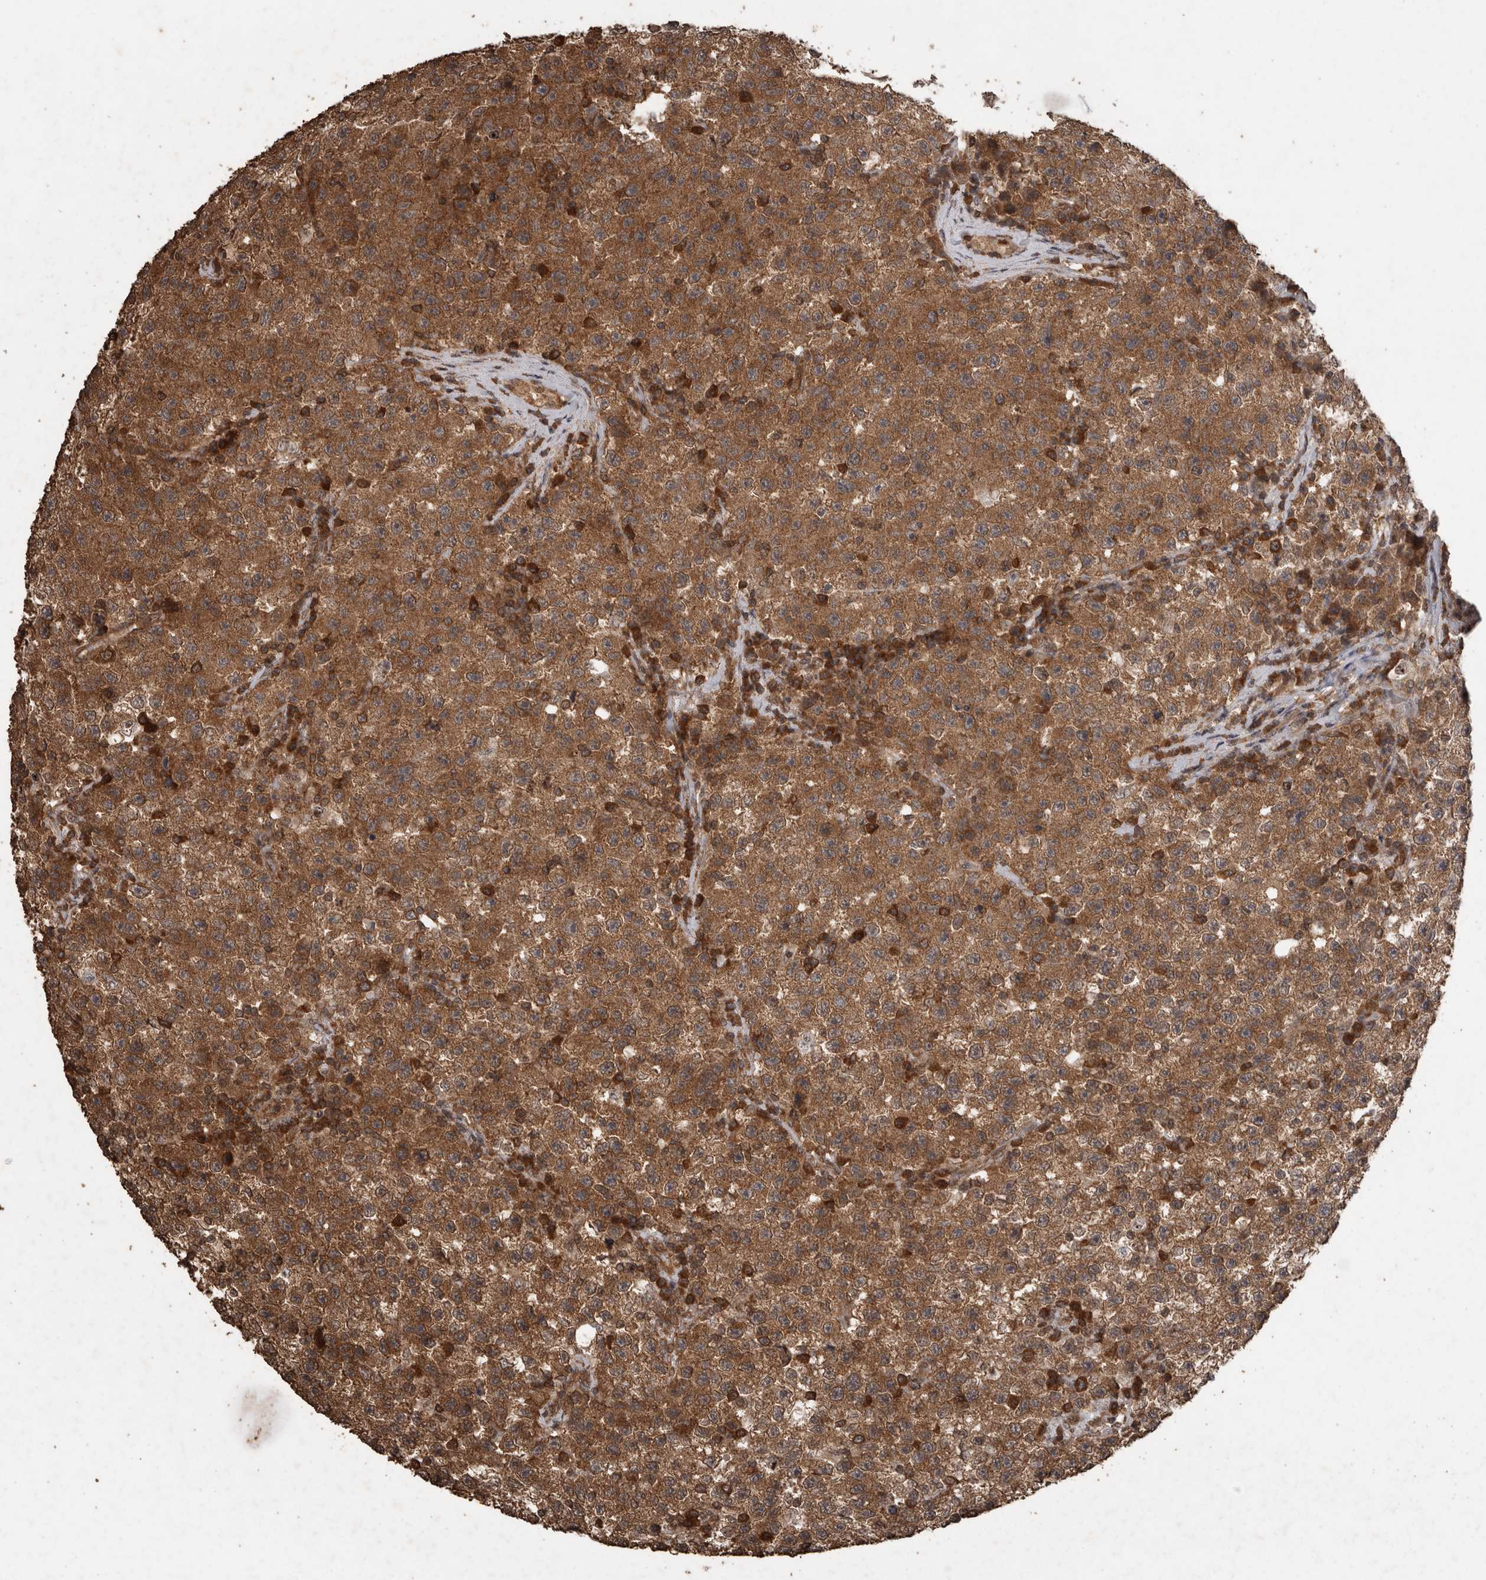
{"staining": {"intensity": "moderate", "quantity": ">75%", "location": "cytoplasmic/membranous"}, "tissue": "testis cancer", "cell_type": "Tumor cells", "image_type": "cancer", "snomed": [{"axis": "morphology", "description": "Seminoma, NOS"}, {"axis": "topography", "description": "Testis"}], "caption": "Immunohistochemical staining of human testis seminoma exhibits moderate cytoplasmic/membranous protein staining in approximately >75% of tumor cells.", "gene": "PINK1", "patient": {"sex": "male", "age": 22}}